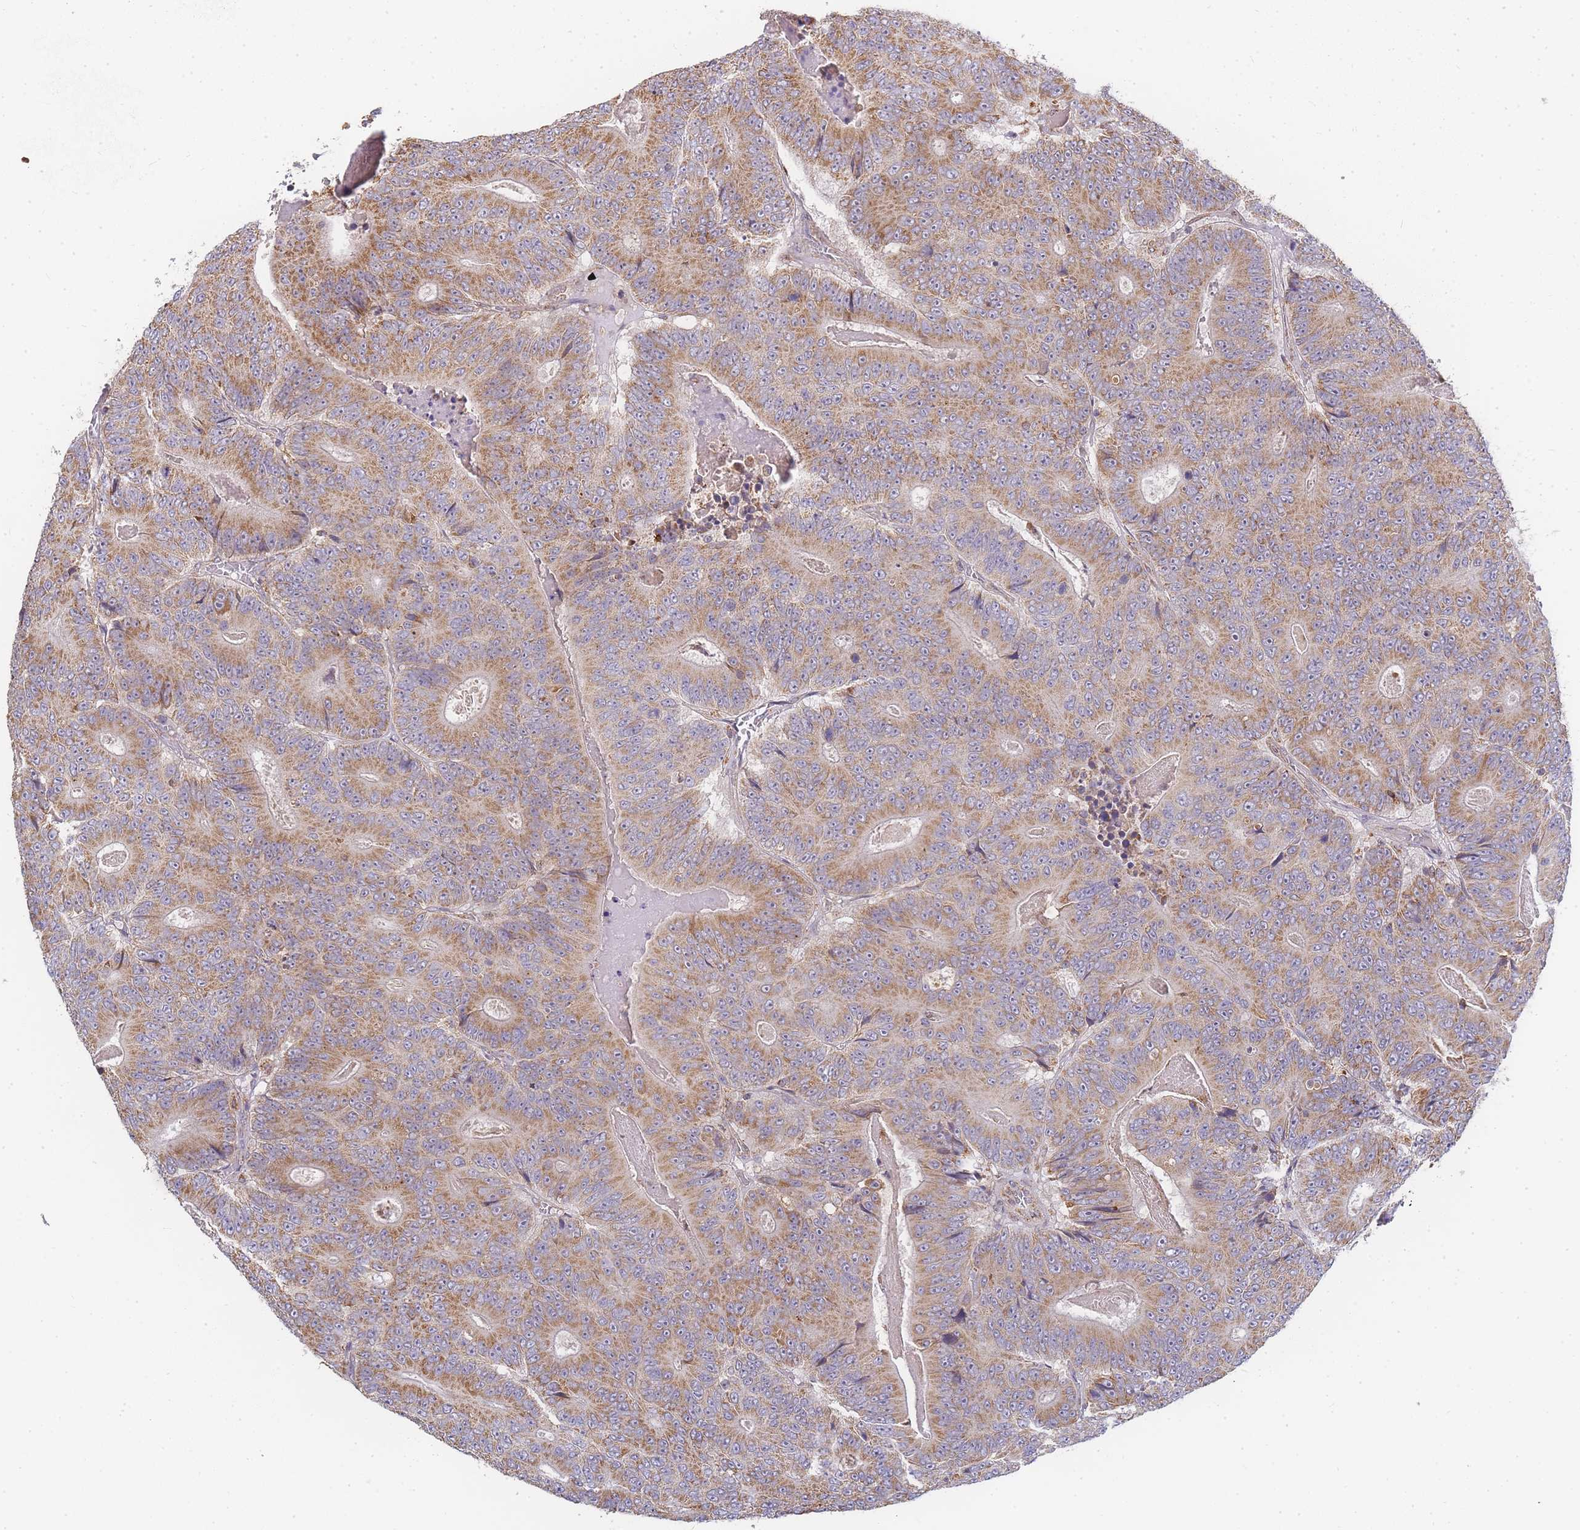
{"staining": {"intensity": "moderate", "quantity": ">75%", "location": "cytoplasmic/membranous"}, "tissue": "colorectal cancer", "cell_type": "Tumor cells", "image_type": "cancer", "snomed": [{"axis": "morphology", "description": "Adenocarcinoma, NOS"}, {"axis": "topography", "description": "Colon"}], "caption": "The micrograph displays staining of colorectal adenocarcinoma, revealing moderate cytoplasmic/membranous protein staining (brown color) within tumor cells.", "gene": "ADCY9", "patient": {"sex": "male", "age": 83}}